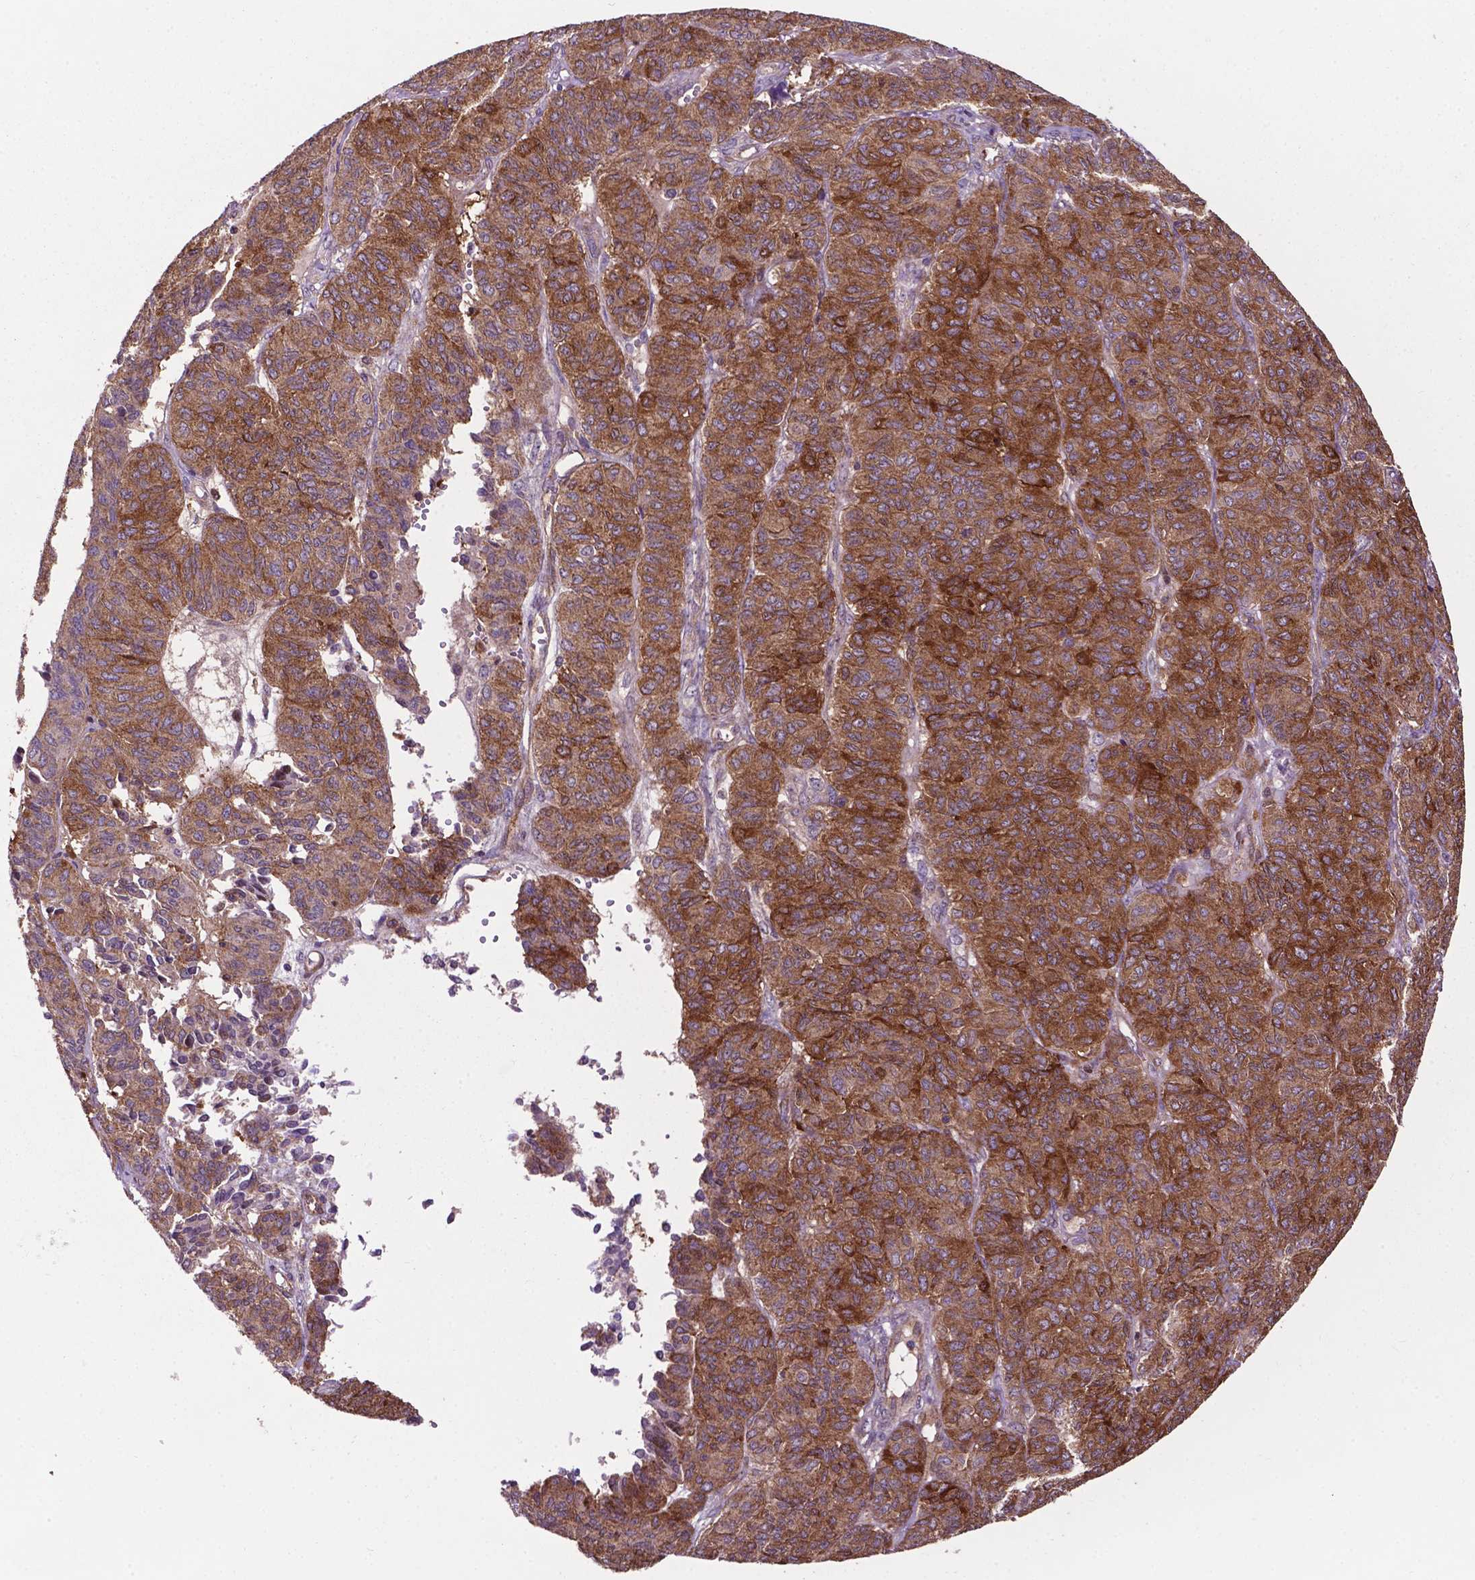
{"staining": {"intensity": "moderate", "quantity": ">75%", "location": "cytoplasmic/membranous"}, "tissue": "ovarian cancer", "cell_type": "Tumor cells", "image_type": "cancer", "snomed": [{"axis": "morphology", "description": "Carcinoma, endometroid"}, {"axis": "topography", "description": "Ovary"}], "caption": "An image of ovarian cancer stained for a protein exhibits moderate cytoplasmic/membranous brown staining in tumor cells.", "gene": "SMAD3", "patient": {"sex": "female", "age": 80}}